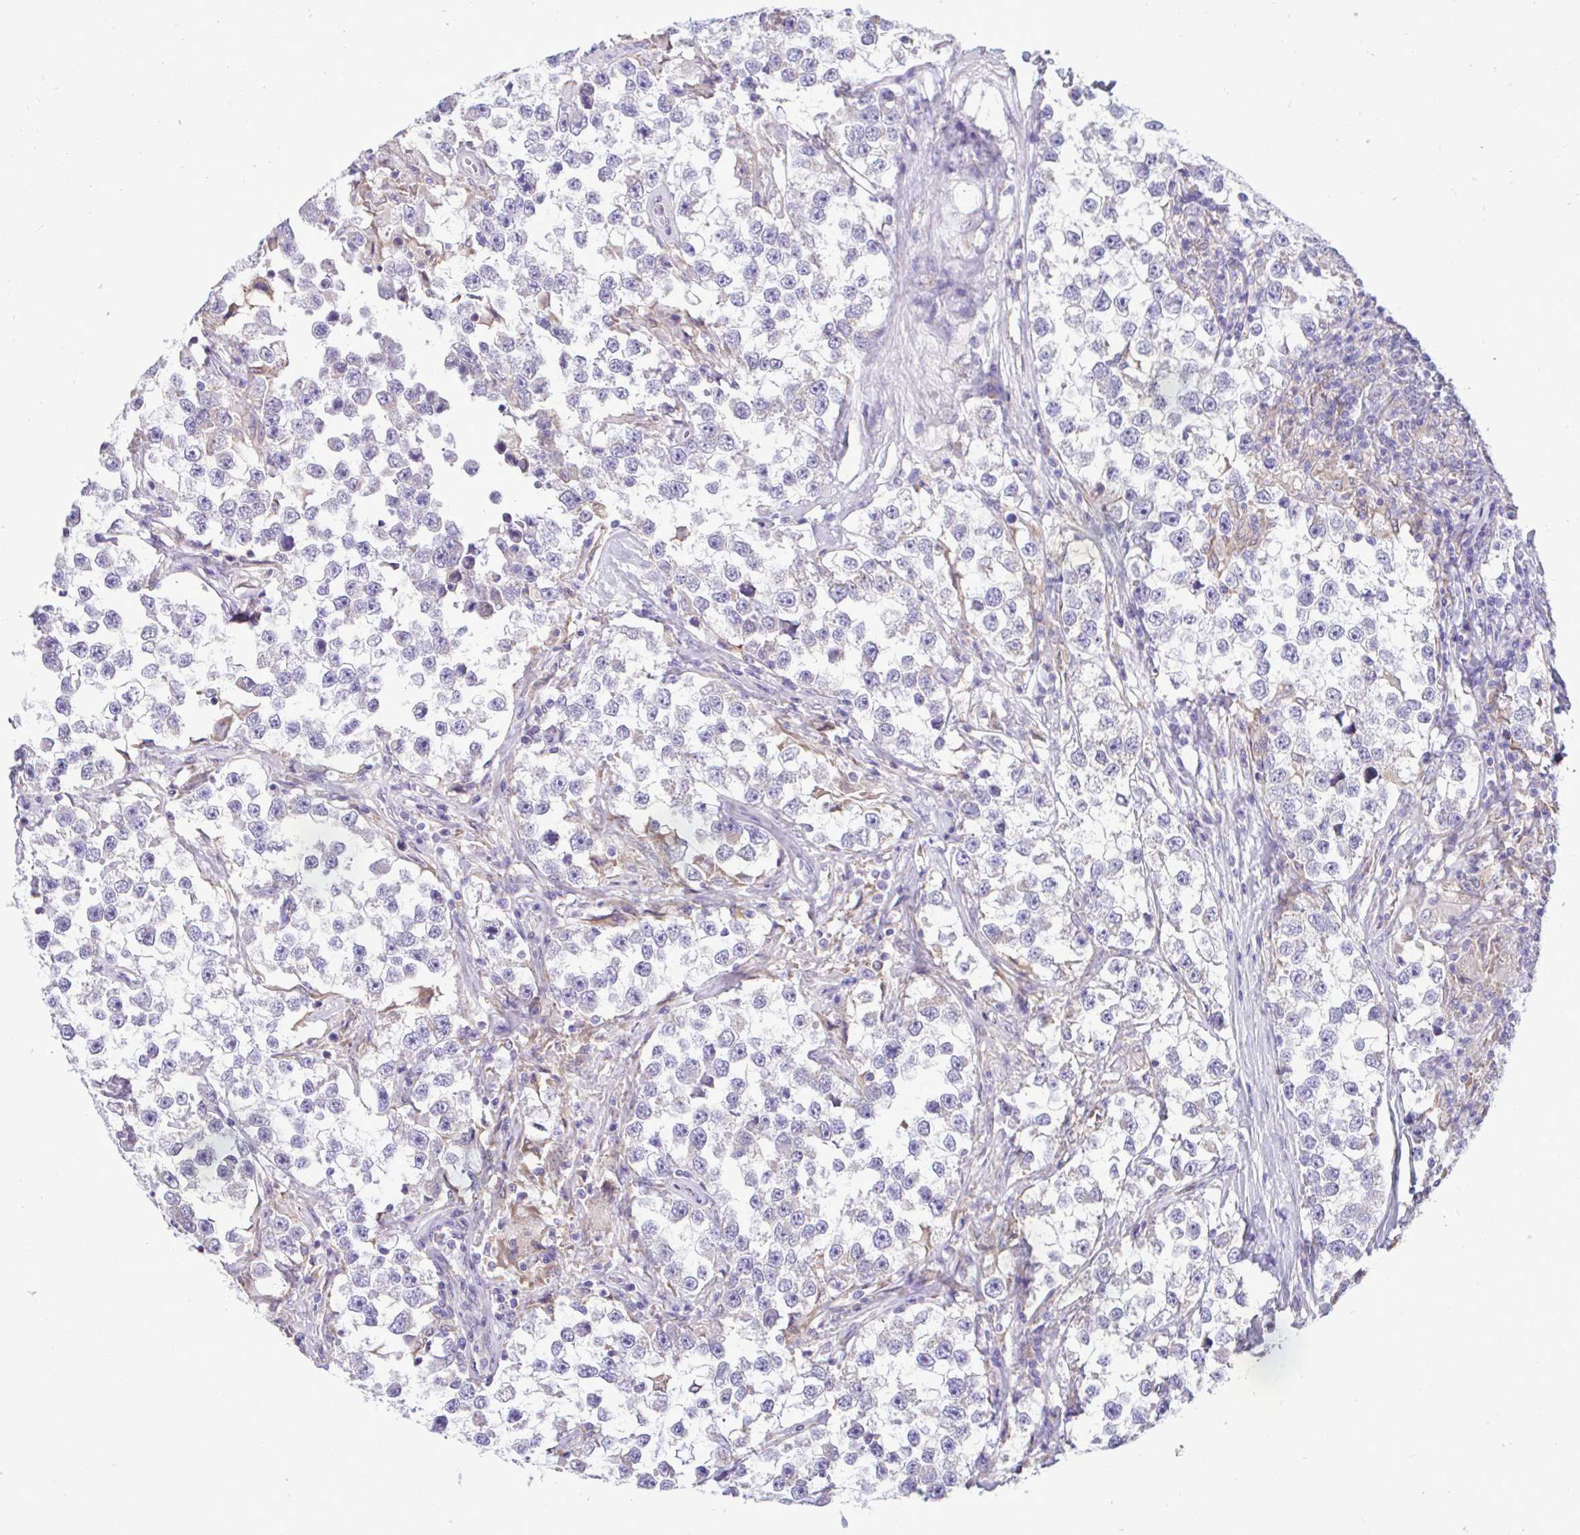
{"staining": {"intensity": "negative", "quantity": "none", "location": "none"}, "tissue": "testis cancer", "cell_type": "Tumor cells", "image_type": "cancer", "snomed": [{"axis": "morphology", "description": "Seminoma, NOS"}, {"axis": "topography", "description": "Testis"}], "caption": "DAB (3,3'-diaminobenzidine) immunohistochemical staining of human testis cancer (seminoma) exhibits no significant staining in tumor cells.", "gene": "PIGK", "patient": {"sex": "male", "age": 46}}